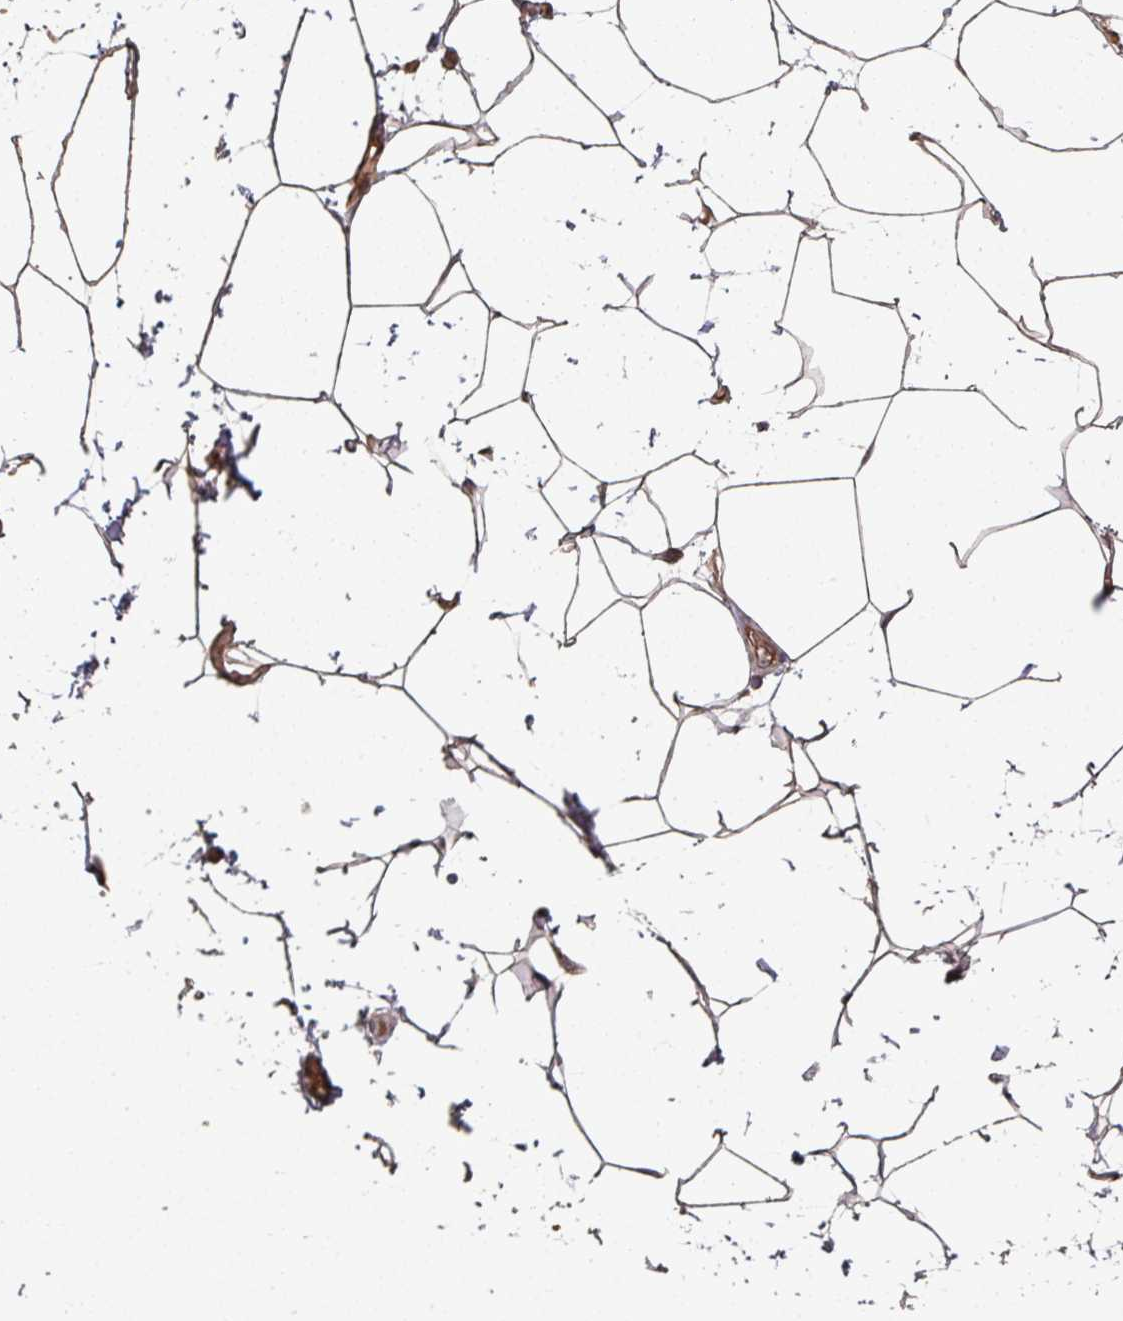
{"staining": {"intensity": "weak", "quantity": "25%-75%", "location": "cytoplasmic/membranous"}, "tissue": "adipose tissue", "cell_type": "Adipocytes", "image_type": "normal", "snomed": [{"axis": "morphology", "description": "Normal tissue, NOS"}, {"axis": "topography", "description": "Vascular tissue"}, {"axis": "topography", "description": "Peripheral nerve tissue"}], "caption": "Immunohistochemistry (IHC) image of benign adipose tissue stained for a protein (brown), which displays low levels of weak cytoplasmic/membranous positivity in approximately 25%-75% of adipocytes.", "gene": "EDEM2", "patient": {"sex": "male", "age": 41}}